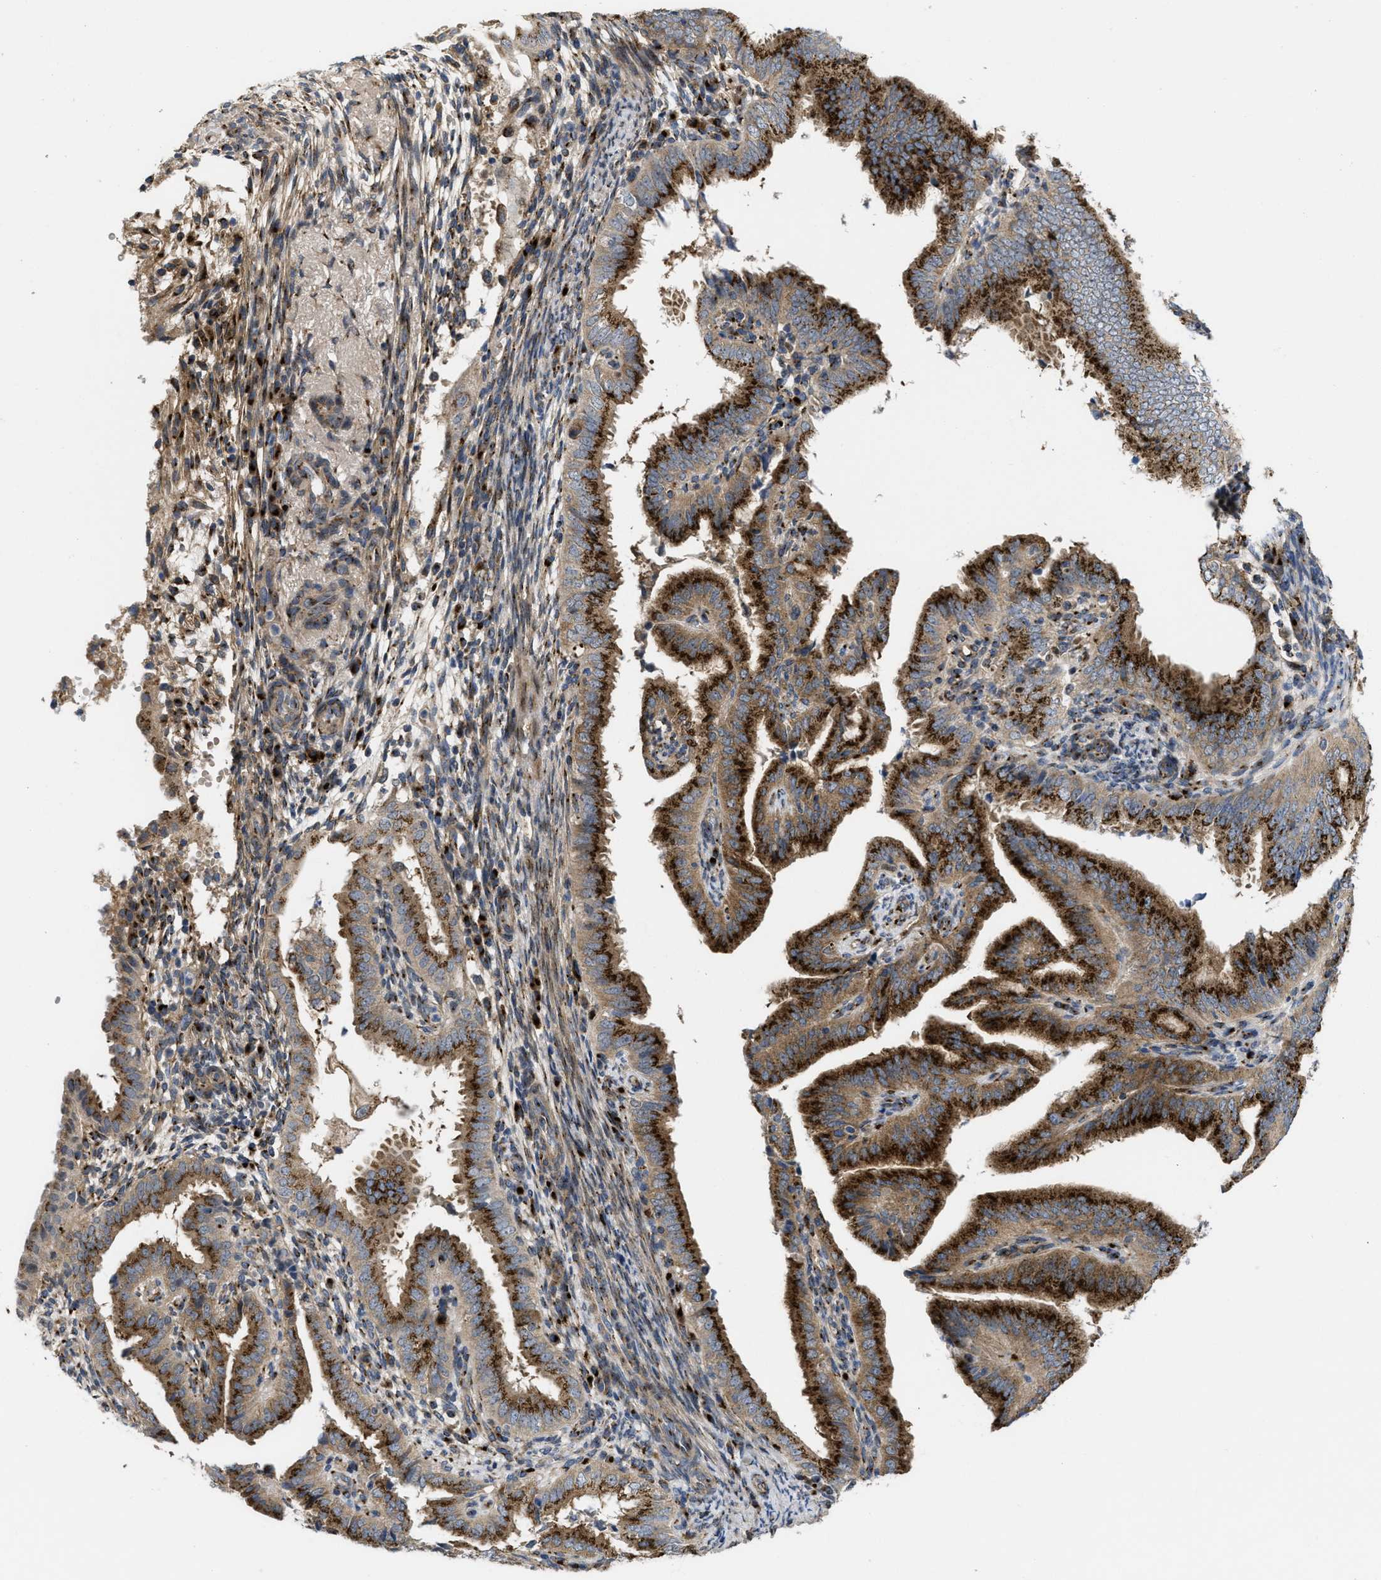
{"staining": {"intensity": "strong", "quantity": ">75%", "location": "cytoplasmic/membranous"}, "tissue": "endometrial cancer", "cell_type": "Tumor cells", "image_type": "cancer", "snomed": [{"axis": "morphology", "description": "Adenocarcinoma, NOS"}, {"axis": "topography", "description": "Endometrium"}], "caption": "Endometrial cancer (adenocarcinoma) tissue exhibits strong cytoplasmic/membranous expression in about >75% of tumor cells", "gene": "ZNF70", "patient": {"sex": "female", "age": 58}}